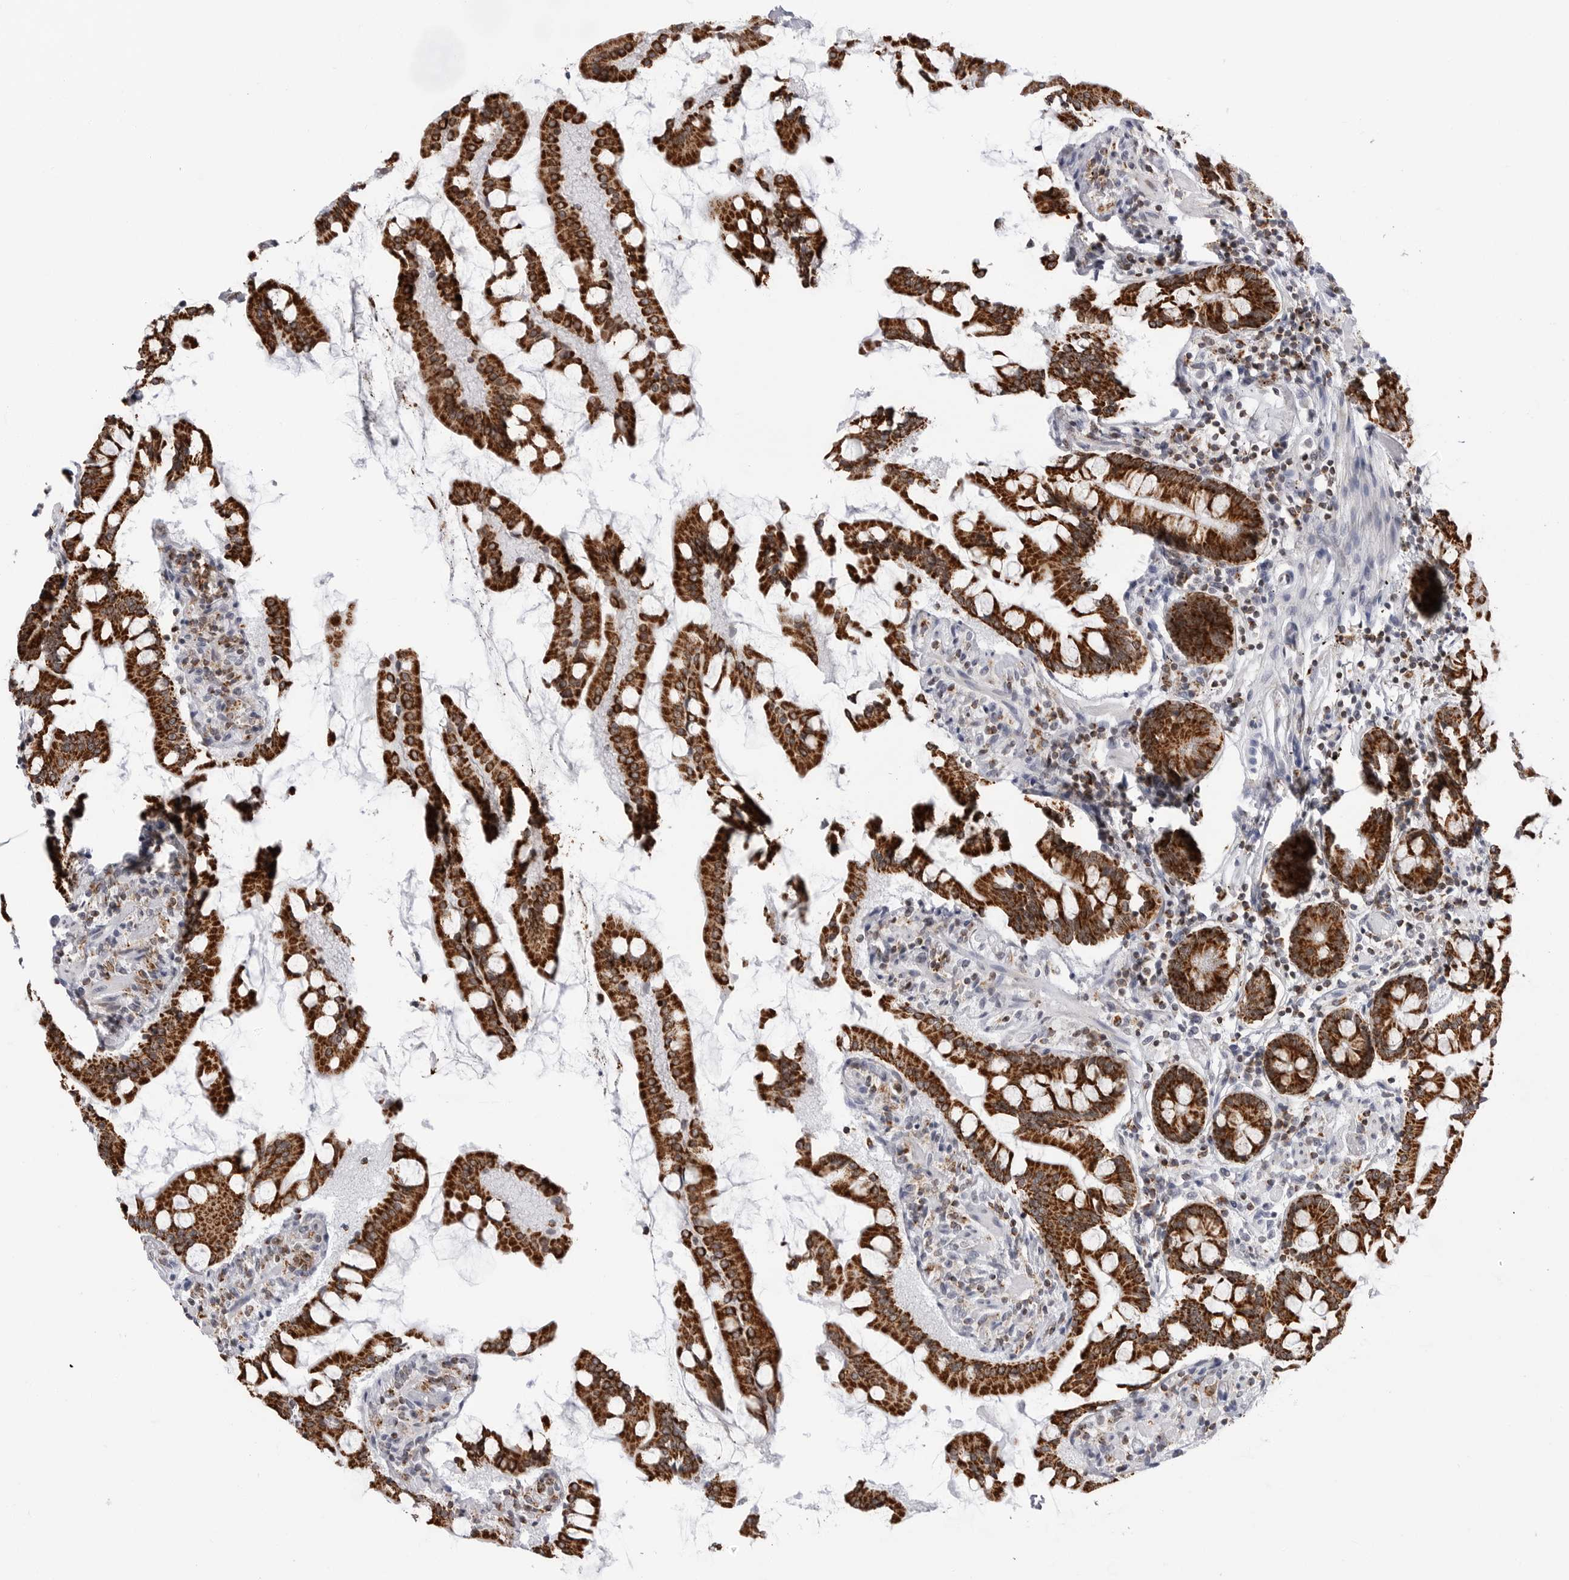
{"staining": {"intensity": "strong", "quantity": ">75%", "location": "cytoplasmic/membranous"}, "tissue": "small intestine", "cell_type": "Glandular cells", "image_type": "normal", "snomed": [{"axis": "morphology", "description": "Normal tissue, NOS"}, {"axis": "topography", "description": "Small intestine"}], "caption": "This is a micrograph of immunohistochemistry staining of benign small intestine, which shows strong staining in the cytoplasmic/membranous of glandular cells.", "gene": "COX5A", "patient": {"sex": "male", "age": 41}}